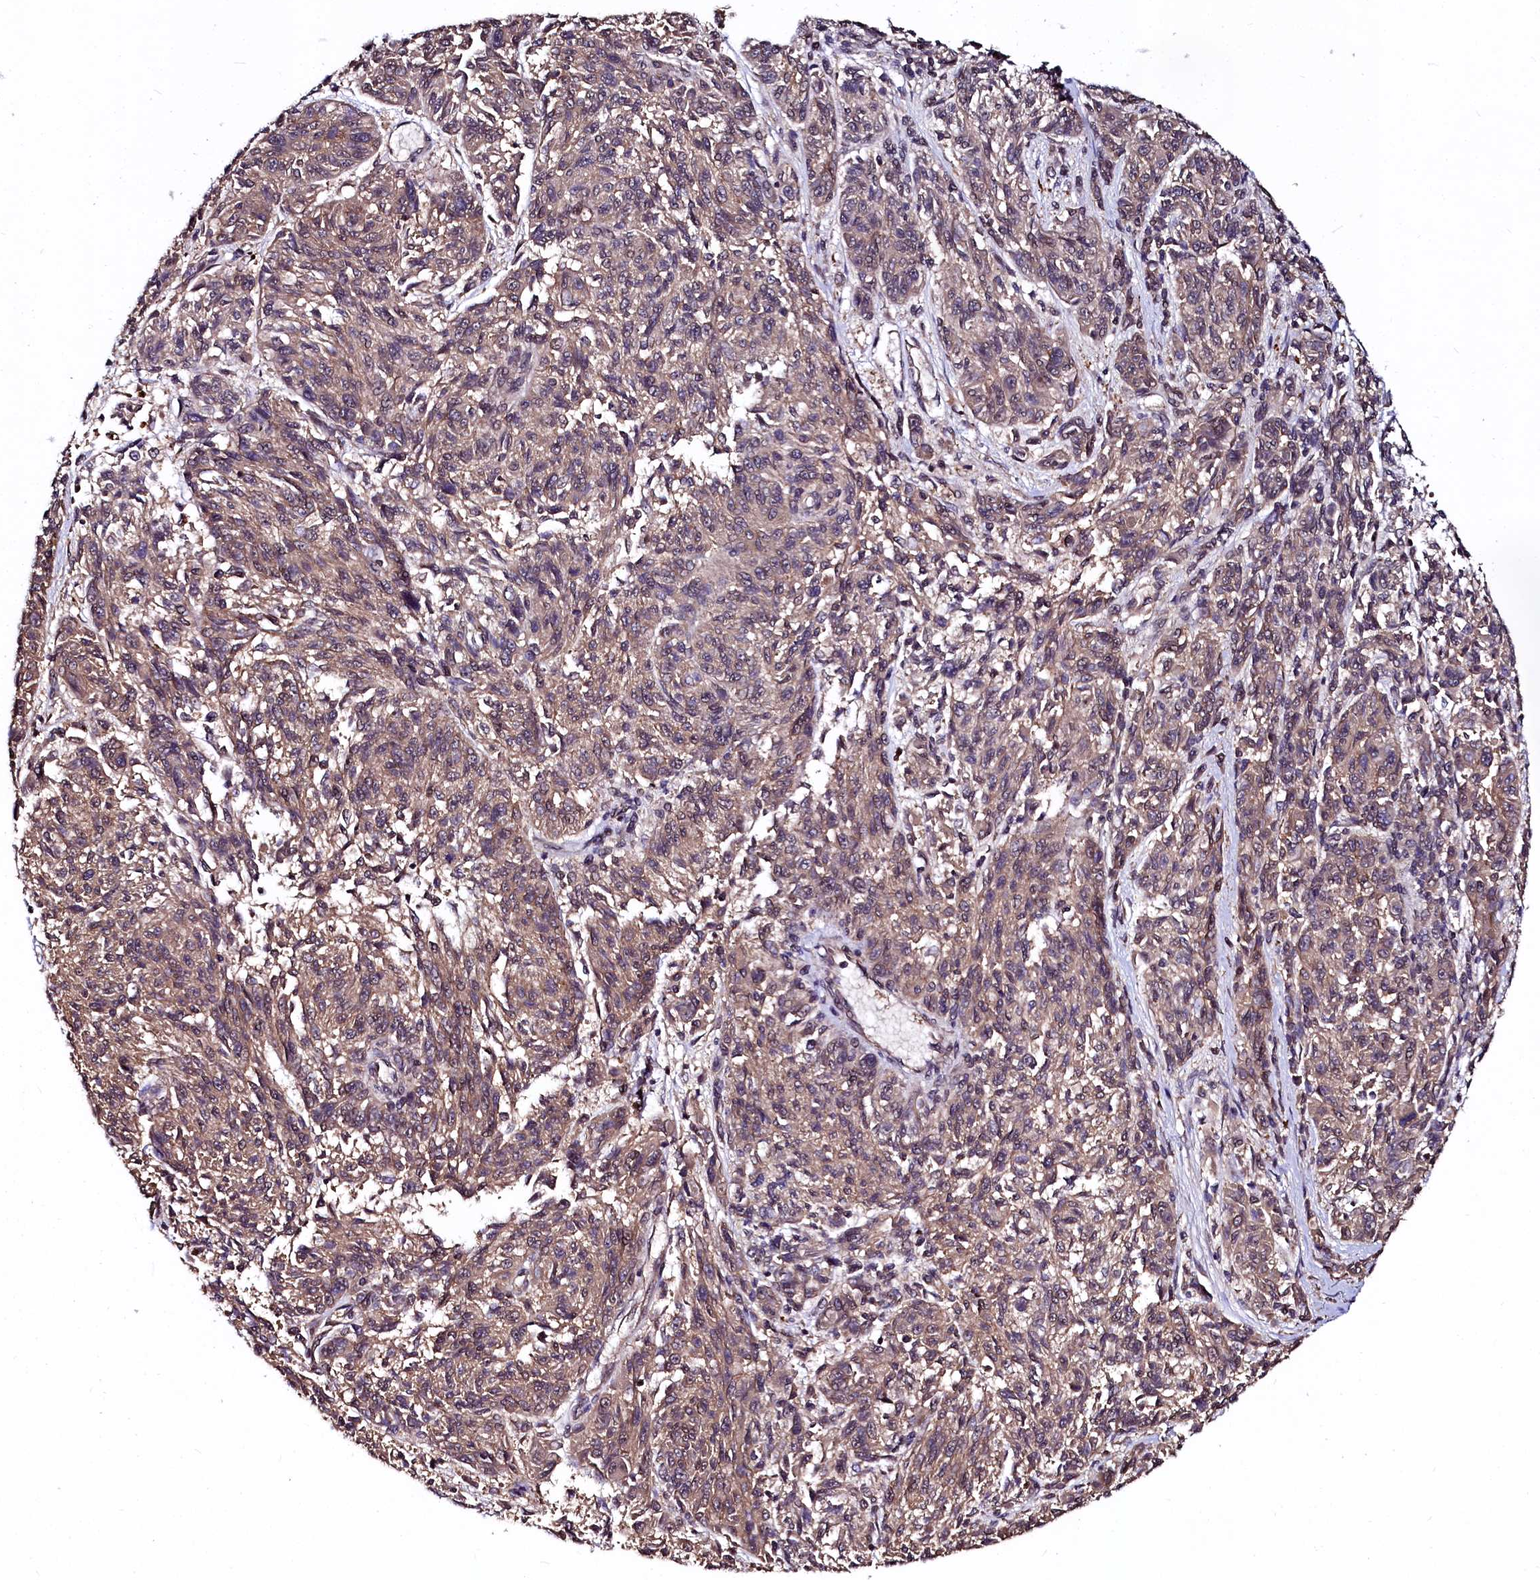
{"staining": {"intensity": "weak", "quantity": "25%-75%", "location": "cytoplasmic/membranous"}, "tissue": "melanoma", "cell_type": "Tumor cells", "image_type": "cancer", "snomed": [{"axis": "morphology", "description": "Malignant melanoma, NOS"}, {"axis": "topography", "description": "Skin"}], "caption": "Melanoma tissue demonstrates weak cytoplasmic/membranous staining in about 25%-75% of tumor cells", "gene": "N4BP1", "patient": {"sex": "male", "age": 53}}